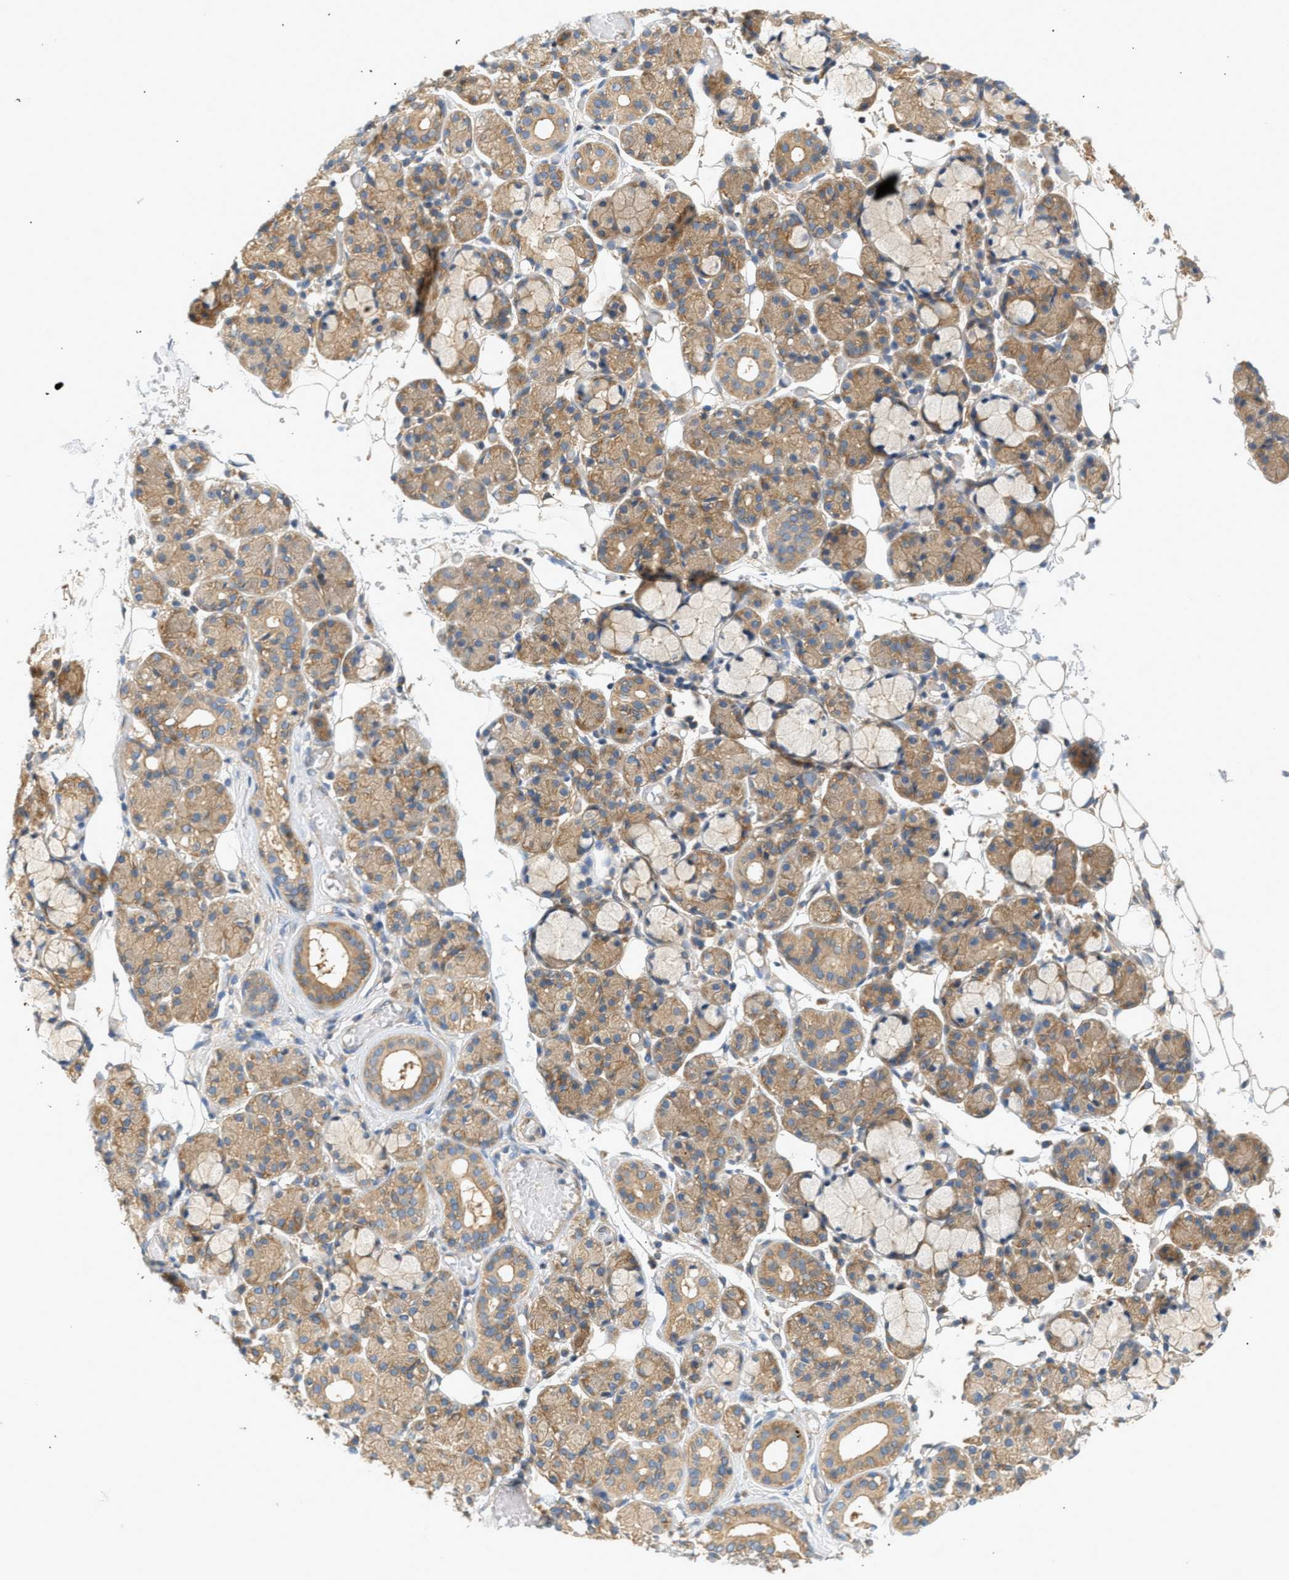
{"staining": {"intensity": "moderate", "quantity": ">75%", "location": "cytoplasmic/membranous"}, "tissue": "salivary gland", "cell_type": "Glandular cells", "image_type": "normal", "snomed": [{"axis": "morphology", "description": "Normal tissue, NOS"}, {"axis": "topography", "description": "Salivary gland"}], "caption": "Human salivary gland stained for a protein (brown) reveals moderate cytoplasmic/membranous positive staining in about >75% of glandular cells.", "gene": "PAFAH1B1", "patient": {"sex": "male", "age": 63}}